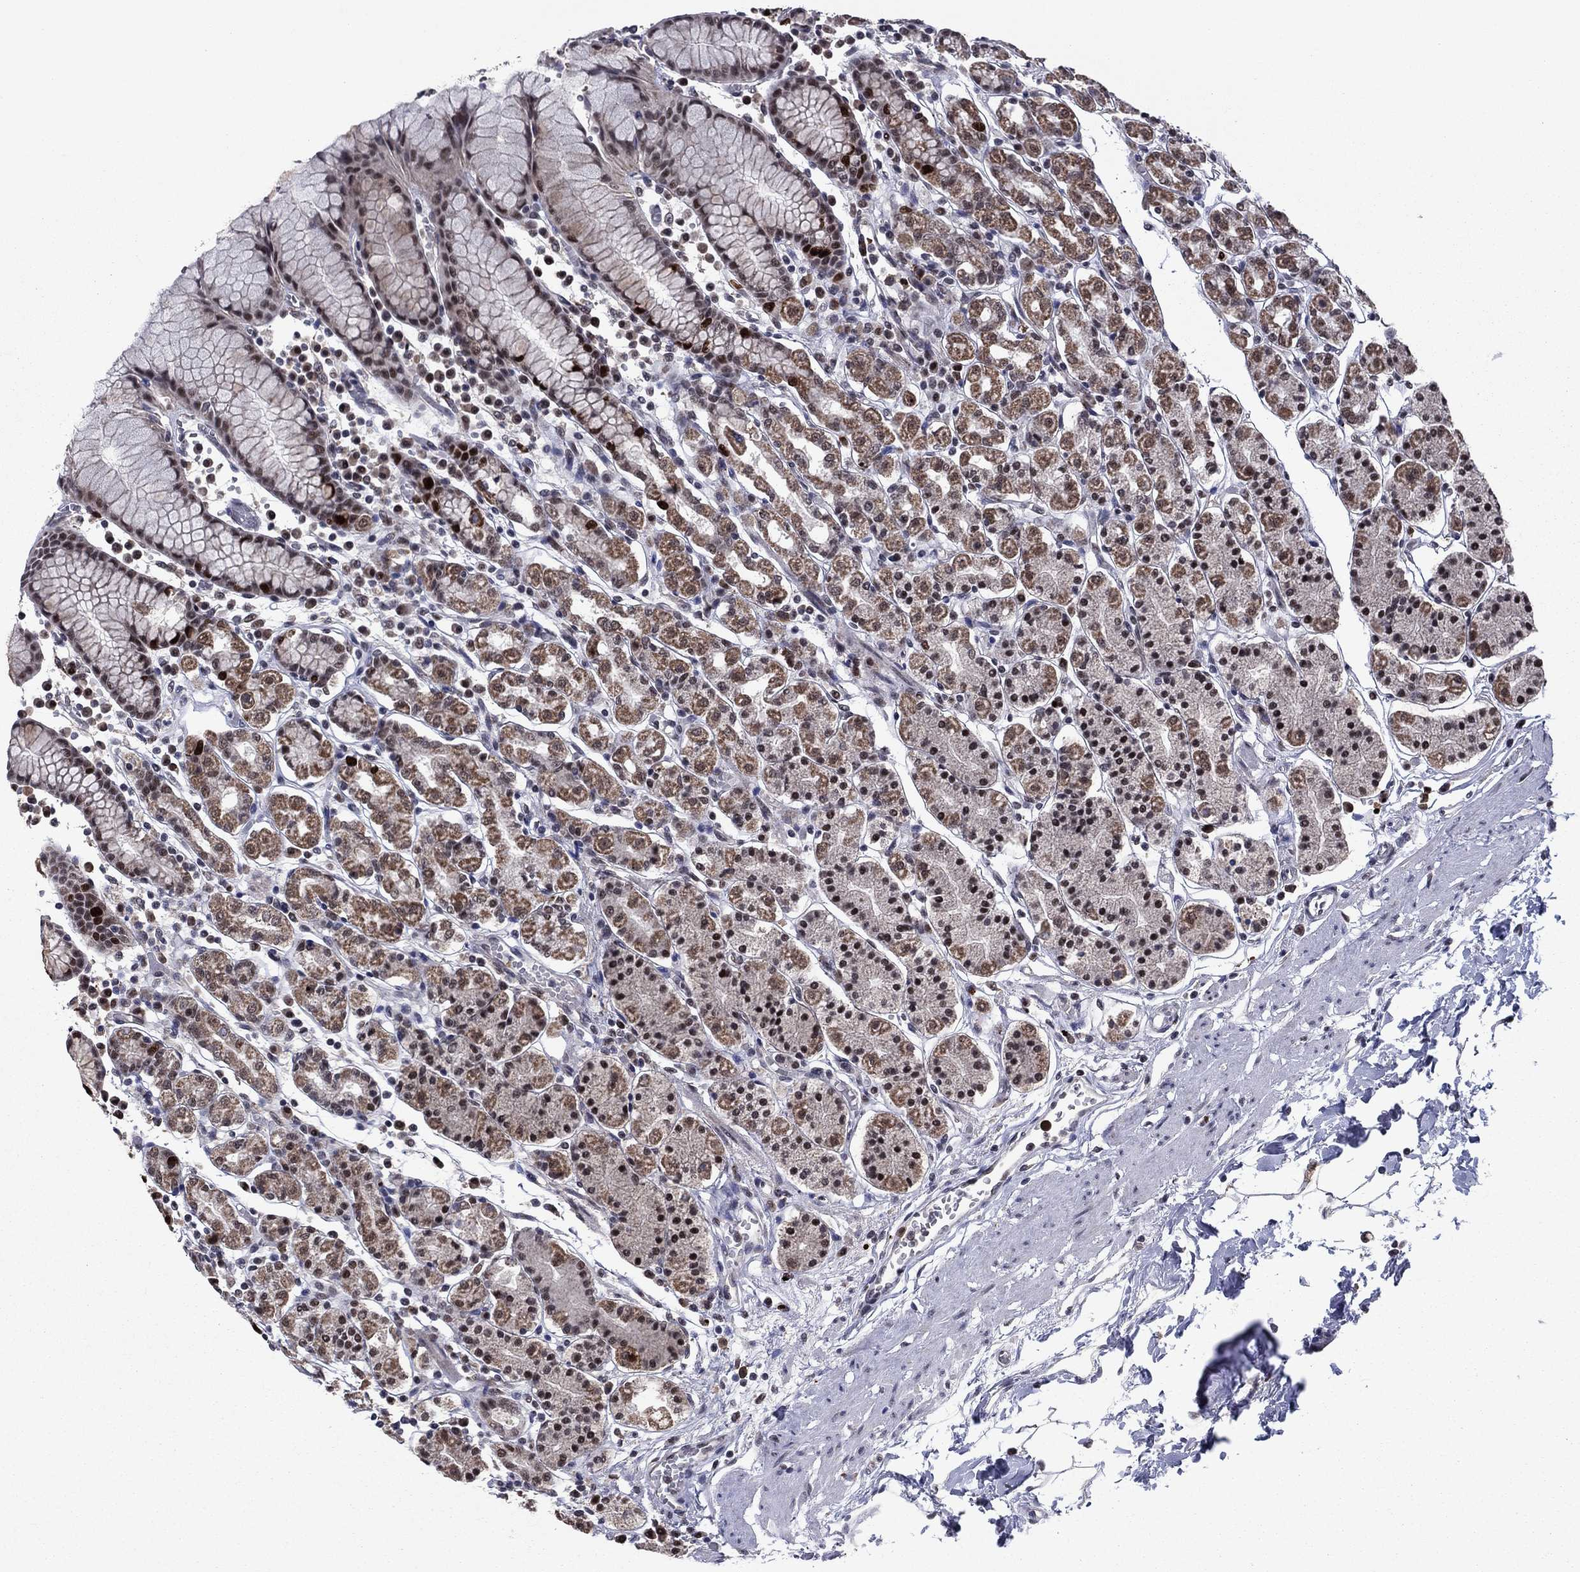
{"staining": {"intensity": "strong", "quantity": "<25%", "location": "cytoplasmic/membranous,nuclear"}, "tissue": "stomach", "cell_type": "Glandular cells", "image_type": "normal", "snomed": [{"axis": "morphology", "description": "Normal tissue, NOS"}, {"axis": "topography", "description": "Stomach, upper"}, {"axis": "topography", "description": "Stomach"}], "caption": "This histopathology image displays IHC staining of normal stomach, with medium strong cytoplasmic/membranous,nuclear staining in approximately <25% of glandular cells.", "gene": "CDCA5", "patient": {"sex": "male", "age": 62}}